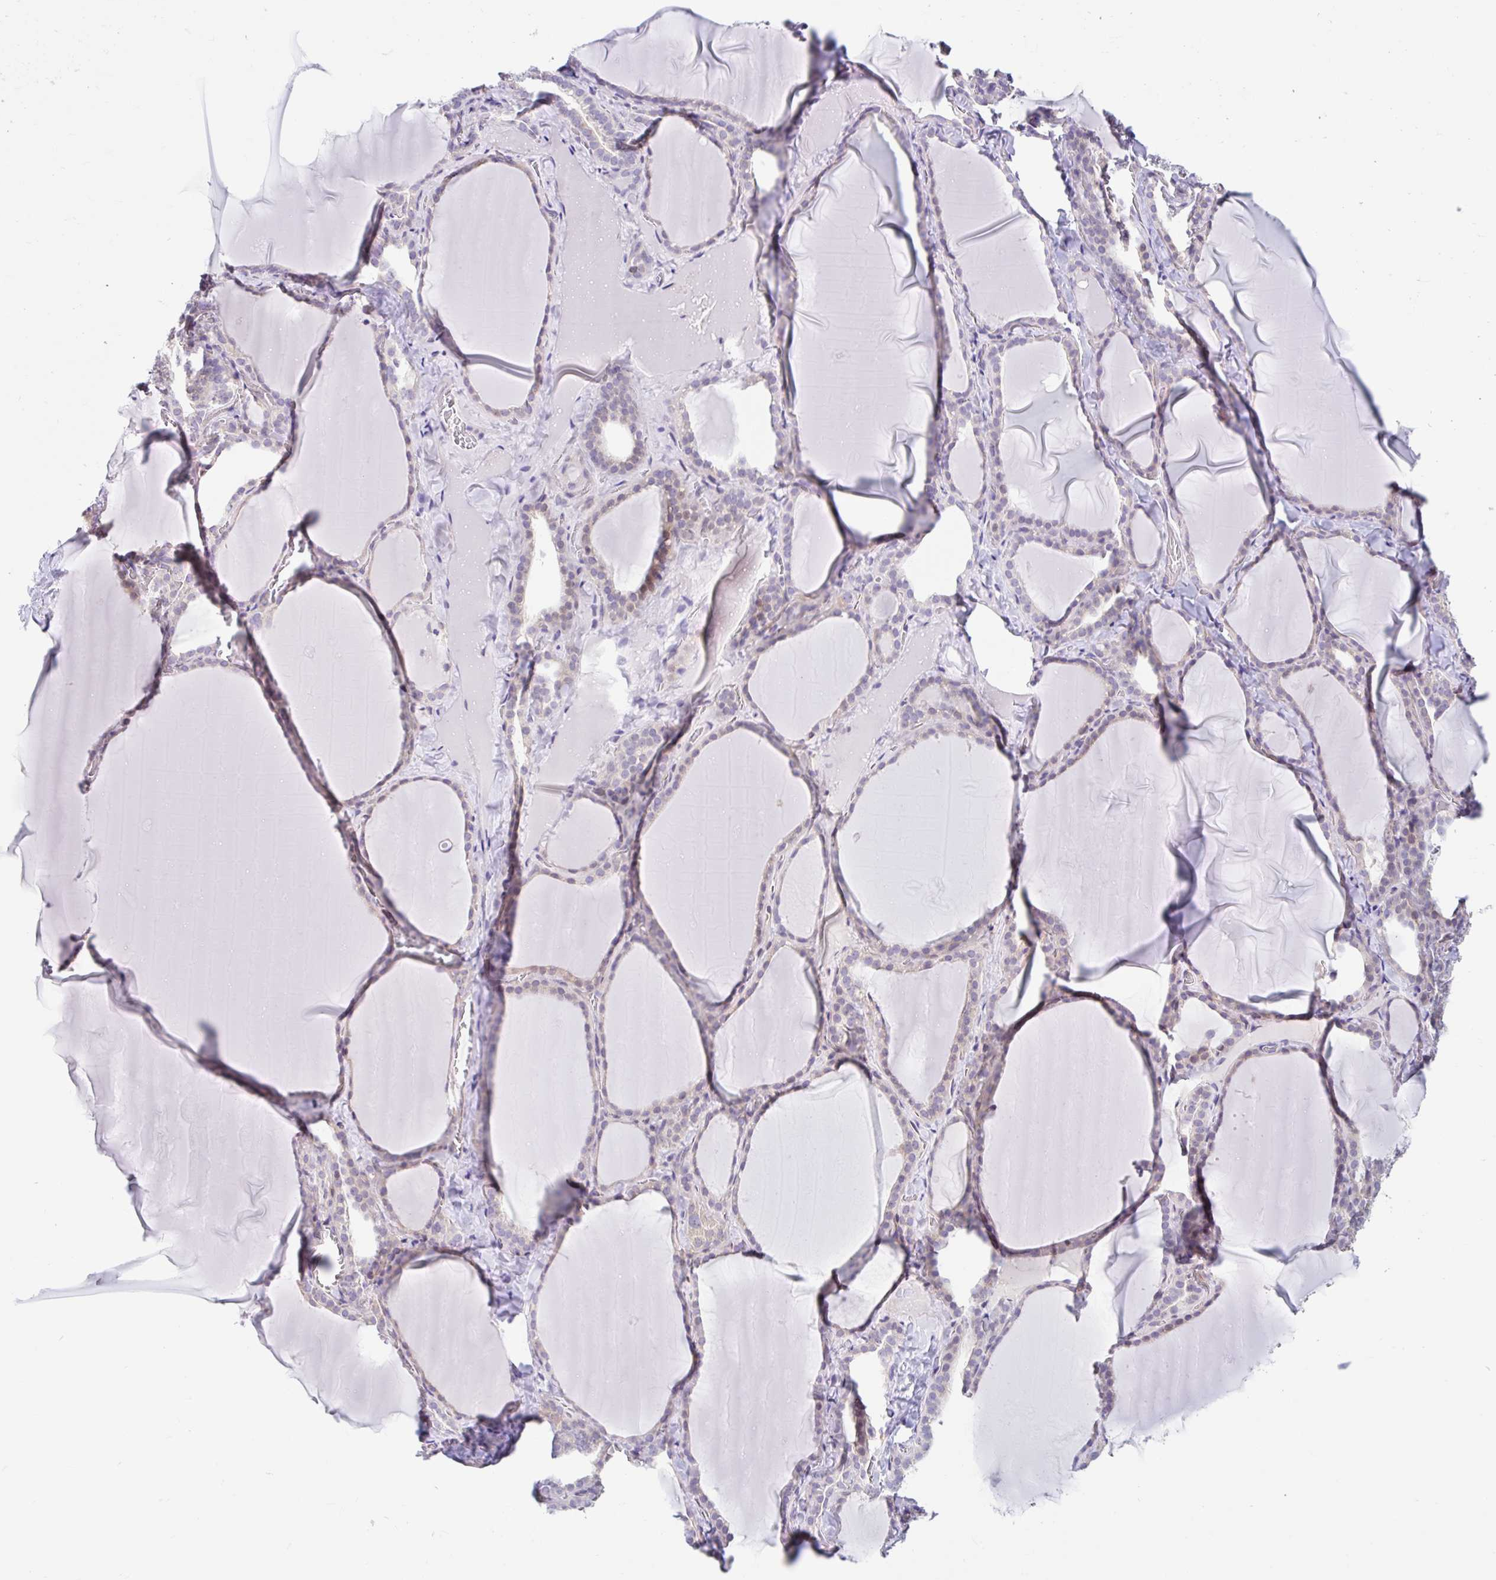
{"staining": {"intensity": "negative", "quantity": "none", "location": "none"}, "tissue": "thyroid gland", "cell_type": "Glandular cells", "image_type": "normal", "snomed": [{"axis": "morphology", "description": "Normal tissue, NOS"}, {"axis": "topography", "description": "Thyroid gland"}], "caption": "Normal thyroid gland was stained to show a protein in brown. There is no significant expression in glandular cells. The staining is performed using DAB brown chromogen with nuclei counter-stained in using hematoxylin.", "gene": "NT5C1B", "patient": {"sex": "female", "age": 22}}